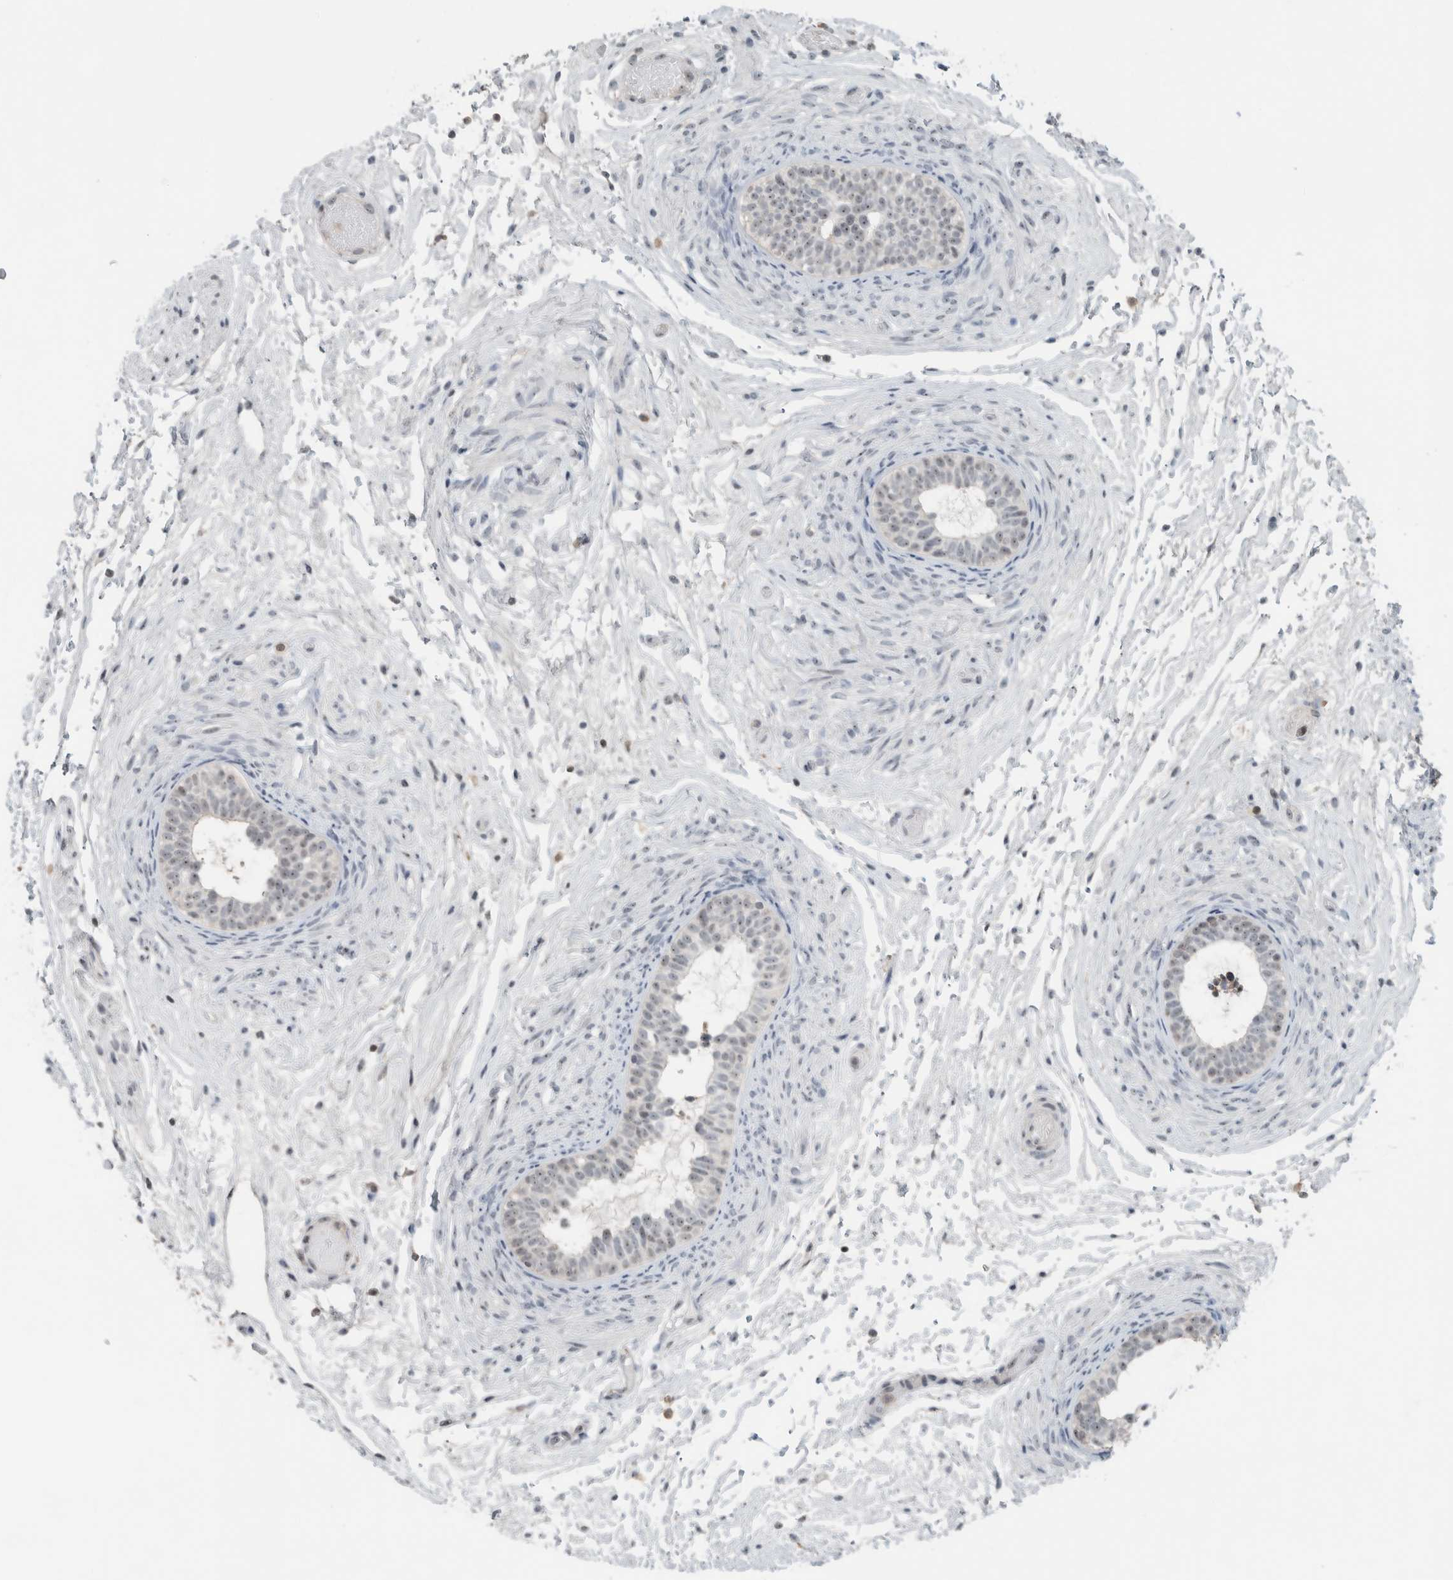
{"staining": {"intensity": "weak", "quantity": "25%-75%", "location": "nuclear"}, "tissue": "epididymis", "cell_type": "Glandular cells", "image_type": "normal", "snomed": [{"axis": "morphology", "description": "Normal tissue, NOS"}, {"axis": "topography", "description": "Epididymis"}], "caption": "Epididymis stained with a protein marker exhibits weak staining in glandular cells.", "gene": "RPF1", "patient": {"sex": "male", "age": 5}}